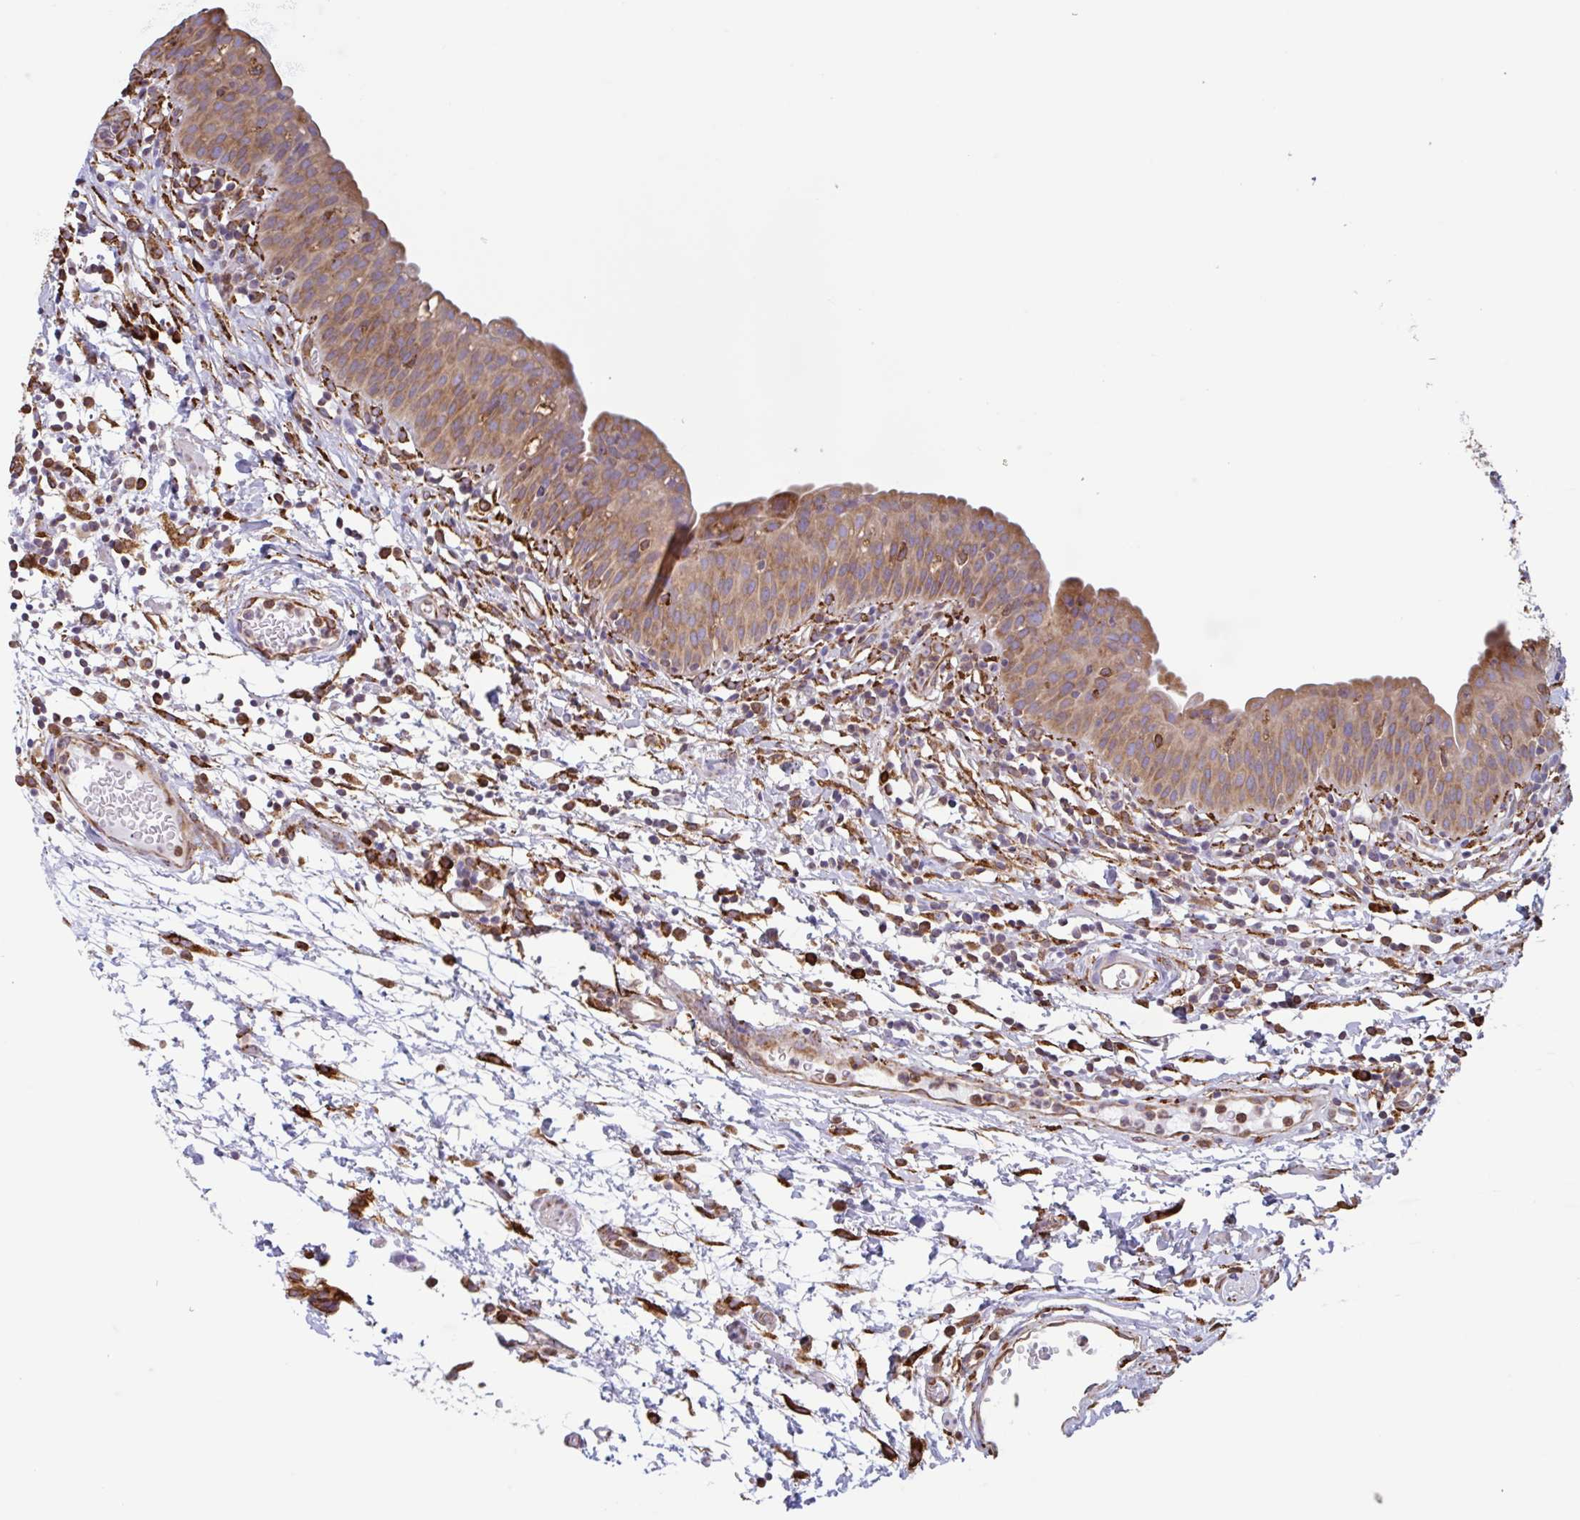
{"staining": {"intensity": "moderate", "quantity": "25%-75%", "location": "cytoplasmic/membranous"}, "tissue": "urinary bladder", "cell_type": "Urothelial cells", "image_type": "normal", "snomed": [{"axis": "morphology", "description": "Normal tissue, NOS"}, {"axis": "morphology", "description": "Inflammation, NOS"}, {"axis": "topography", "description": "Urinary bladder"}], "caption": "High-power microscopy captured an immunohistochemistry image of normal urinary bladder, revealing moderate cytoplasmic/membranous expression in approximately 25%-75% of urothelial cells. The staining was performed using DAB (3,3'-diaminobenzidine) to visualize the protein expression in brown, while the nuclei were stained in blue with hematoxylin (Magnification: 20x).", "gene": "DOK4", "patient": {"sex": "male", "age": 57}}